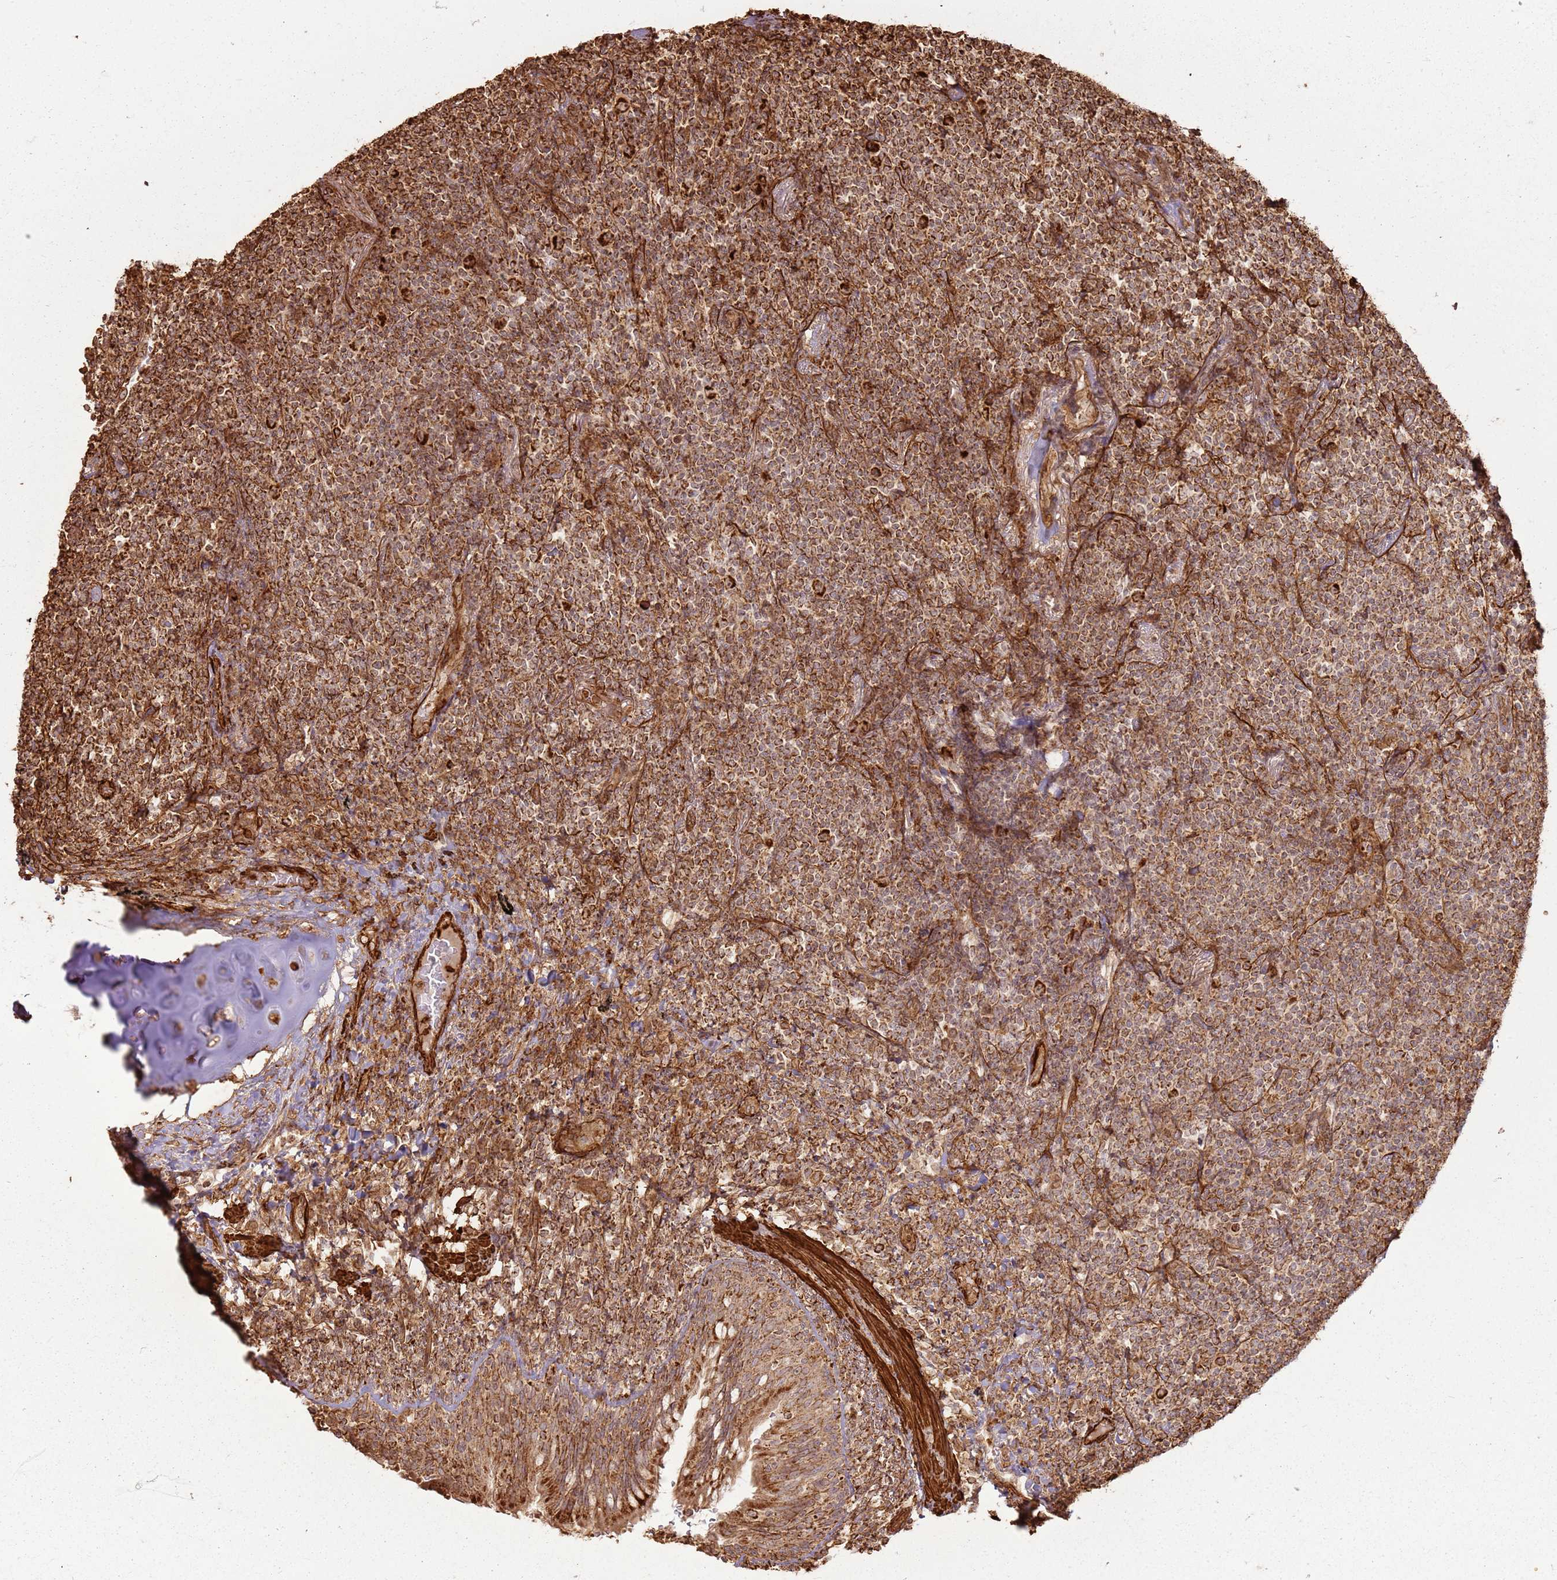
{"staining": {"intensity": "strong", "quantity": ">75%", "location": "cytoplasmic/membranous"}, "tissue": "lymphoma", "cell_type": "Tumor cells", "image_type": "cancer", "snomed": [{"axis": "morphology", "description": "Malignant lymphoma, non-Hodgkin's type, Low grade"}, {"axis": "topography", "description": "Lung"}], "caption": "Tumor cells reveal high levels of strong cytoplasmic/membranous expression in approximately >75% of cells in human lymphoma.", "gene": "DDX59", "patient": {"sex": "female", "age": 71}}